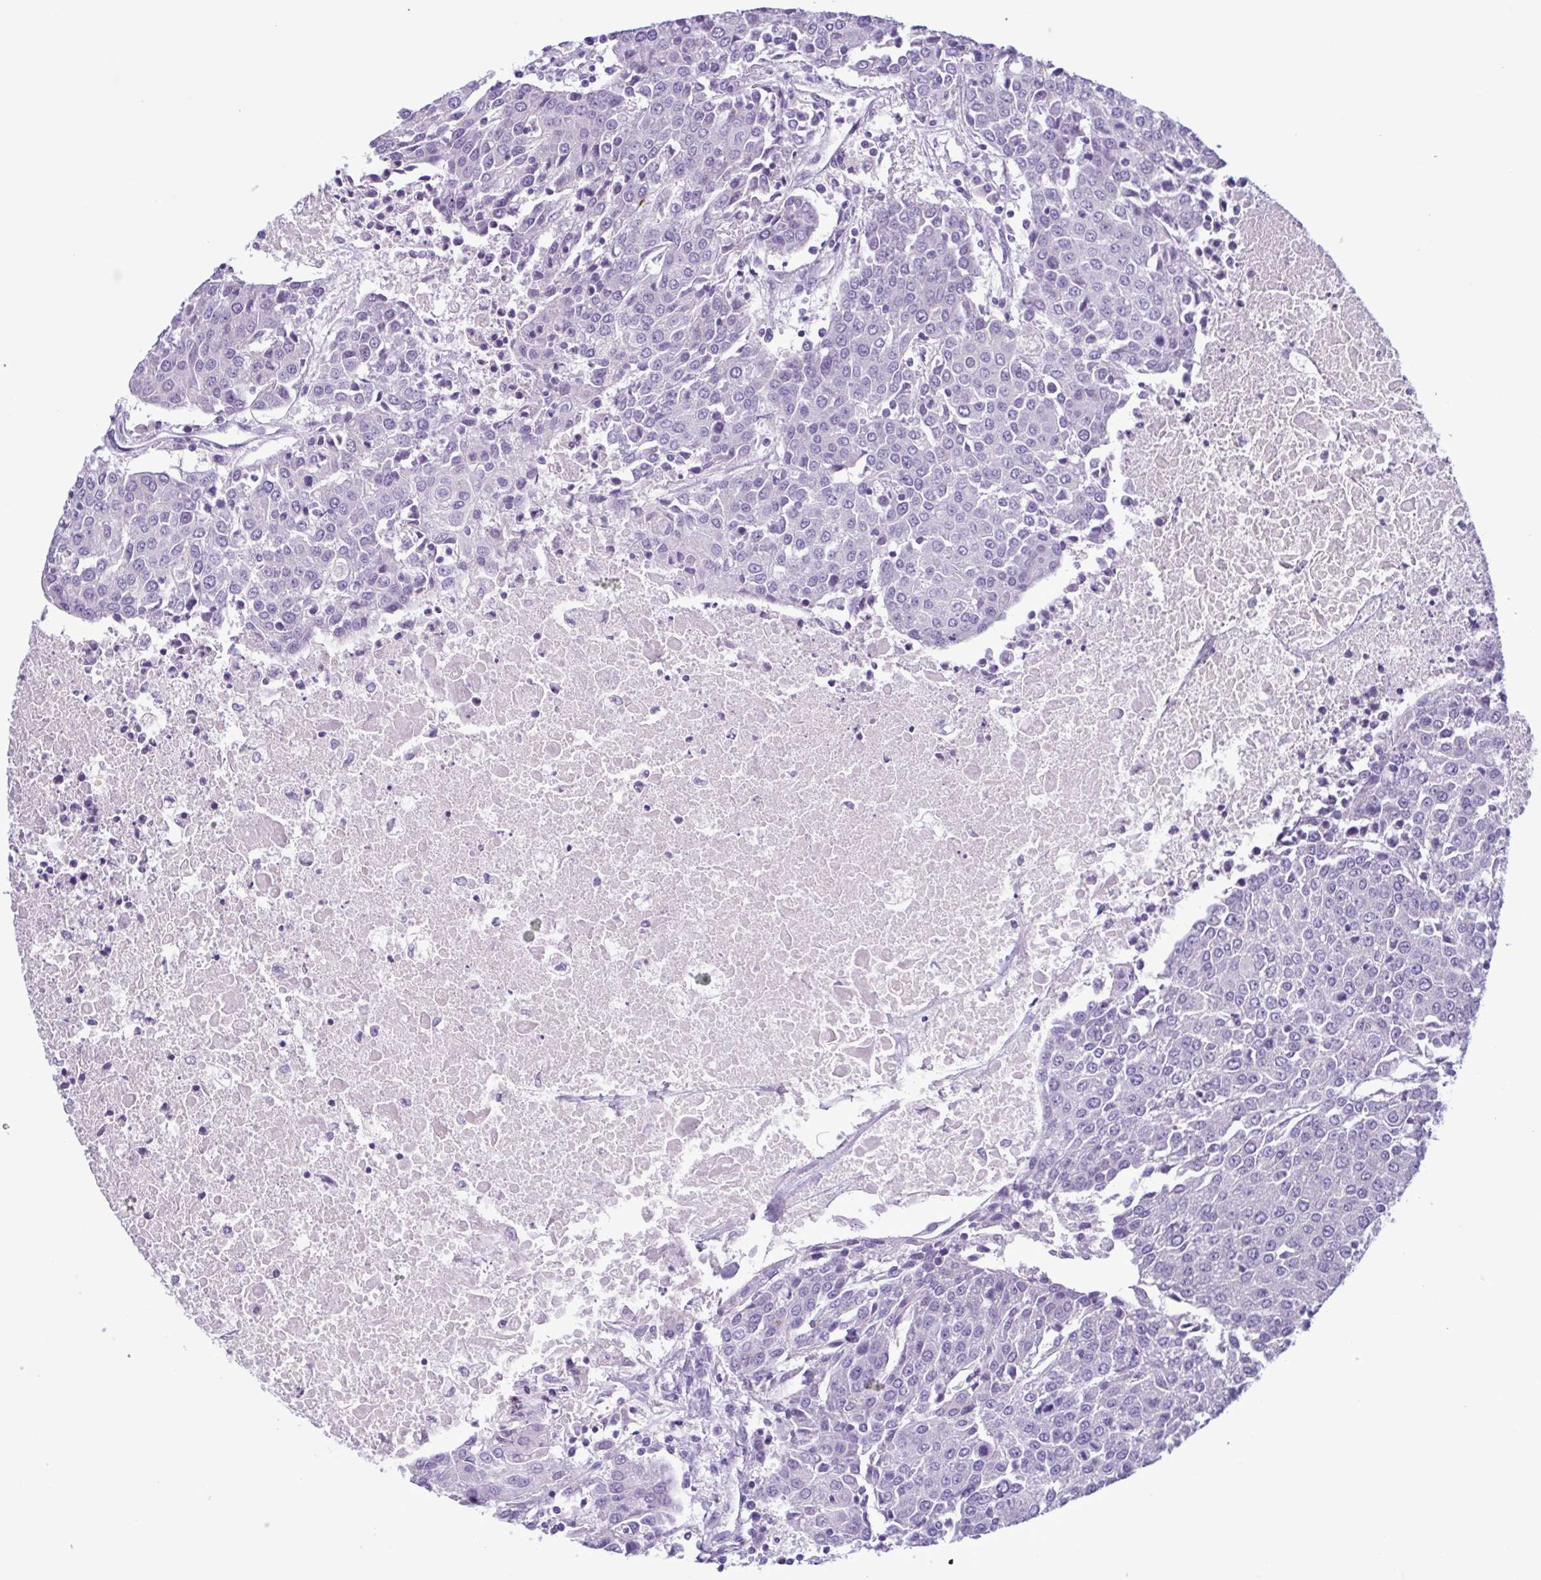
{"staining": {"intensity": "negative", "quantity": "none", "location": "none"}, "tissue": "urothelial cancer", "cell_type": "Tumor cells", "image_type": "cancer", "snomed": [{"axis": "morphology", "description": "Urothelial carcinoma, High grade"}, {"axis": "topography", "description": "Urinary bladder"}], "caption": "High magnification brightfield microscopy of urothelial carcinoma (high-grade) stained with DAB (brown) and counterstained with hematoxylin (blue): tumor cells show no significant expression.", "gene": "INAFM1", "patient": {"sex": "female", "age": 85}}